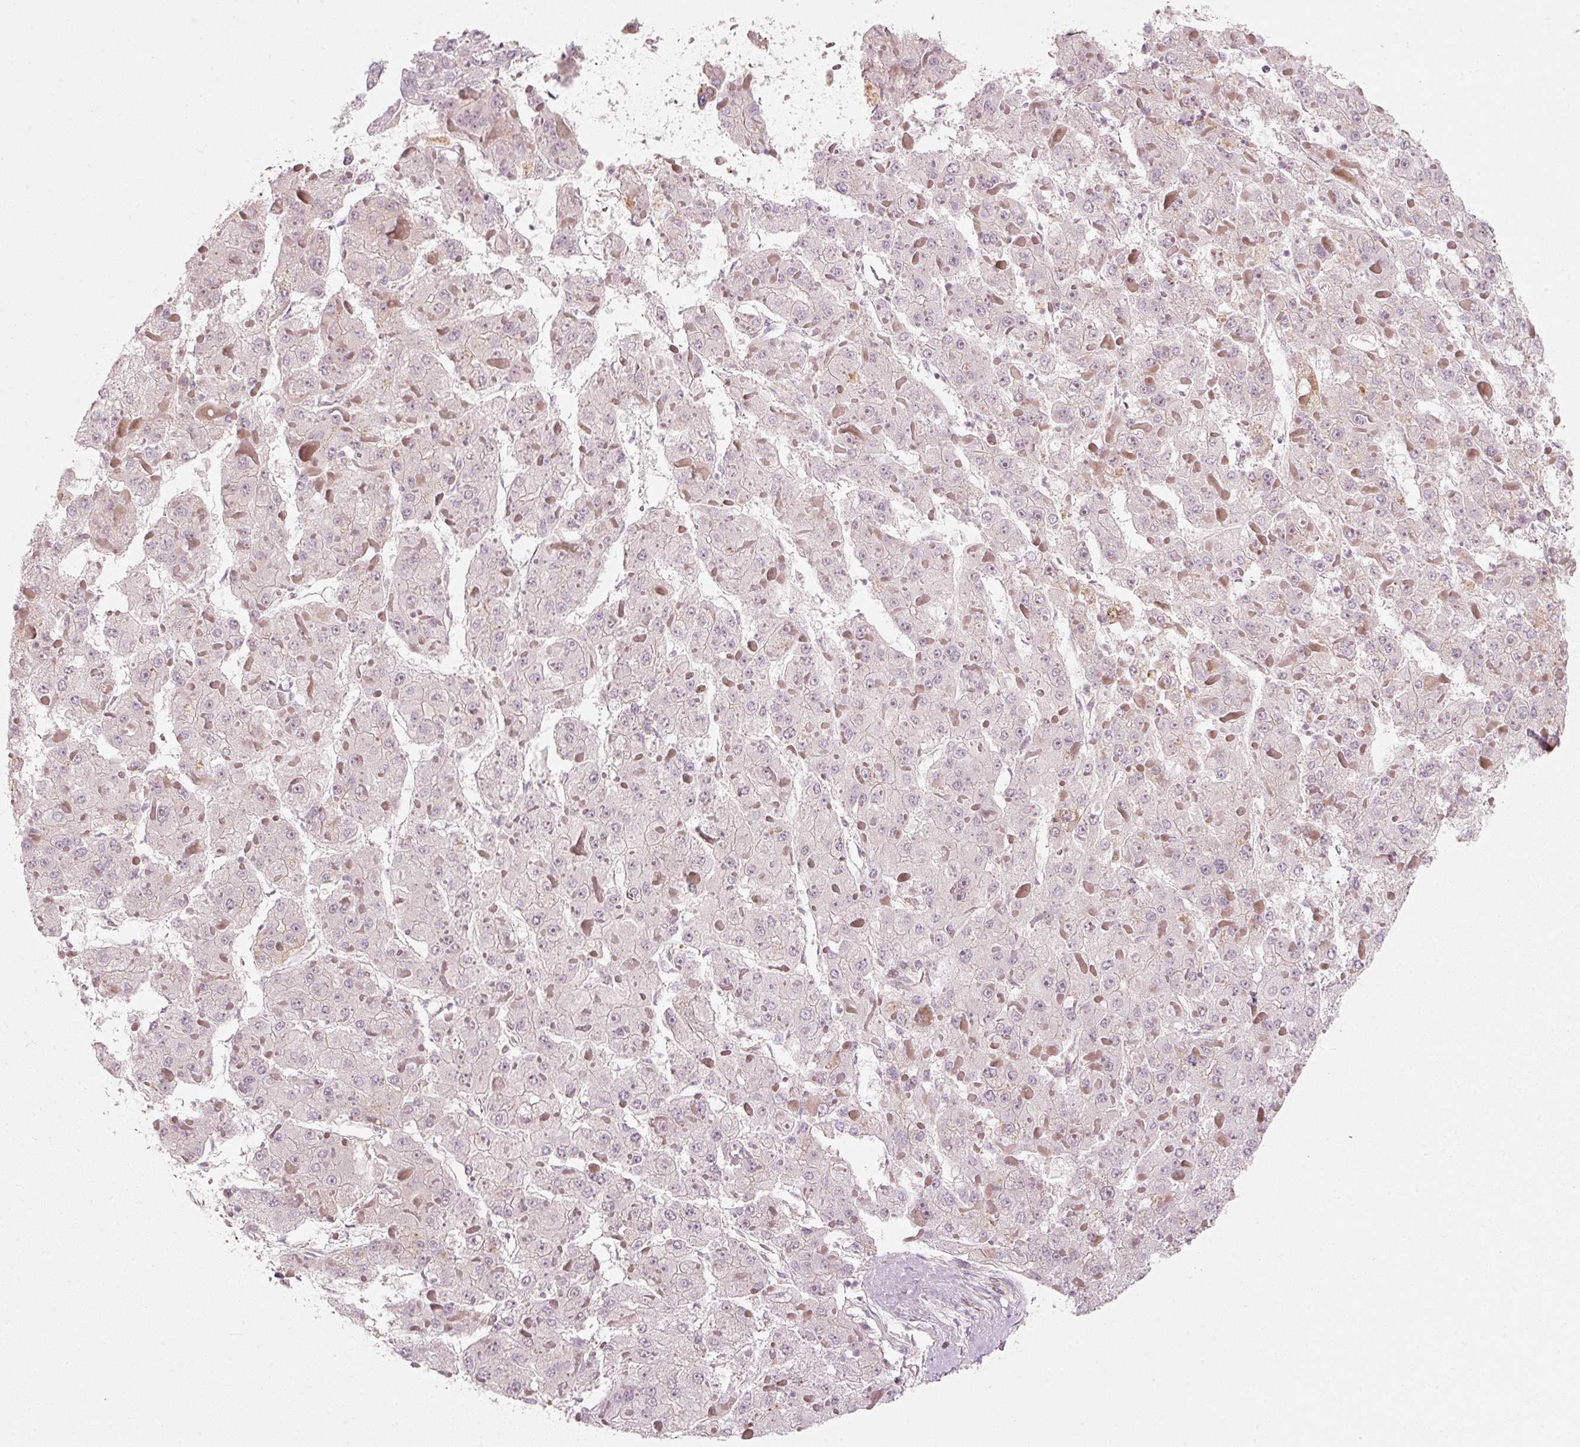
{"staining": {"intensity": "negative", "quantity": "none", "location": "none"}, "tissue": "liver cancer", "cell_type": "Tumor cells", "image_type": "cancer", "snomed": [{"axis": "morphology", "description": "Carcinoma, Hepatocellular, NOS"}, {"axis": "topography", "description": "Liver"}], "caption": "Image shows no protein staining in tumor cells of liver cancer (hepatocellular carcinoma) tissue.", "gene": "KCNQ1", "patient": {"sex": "female", "age": 73}}